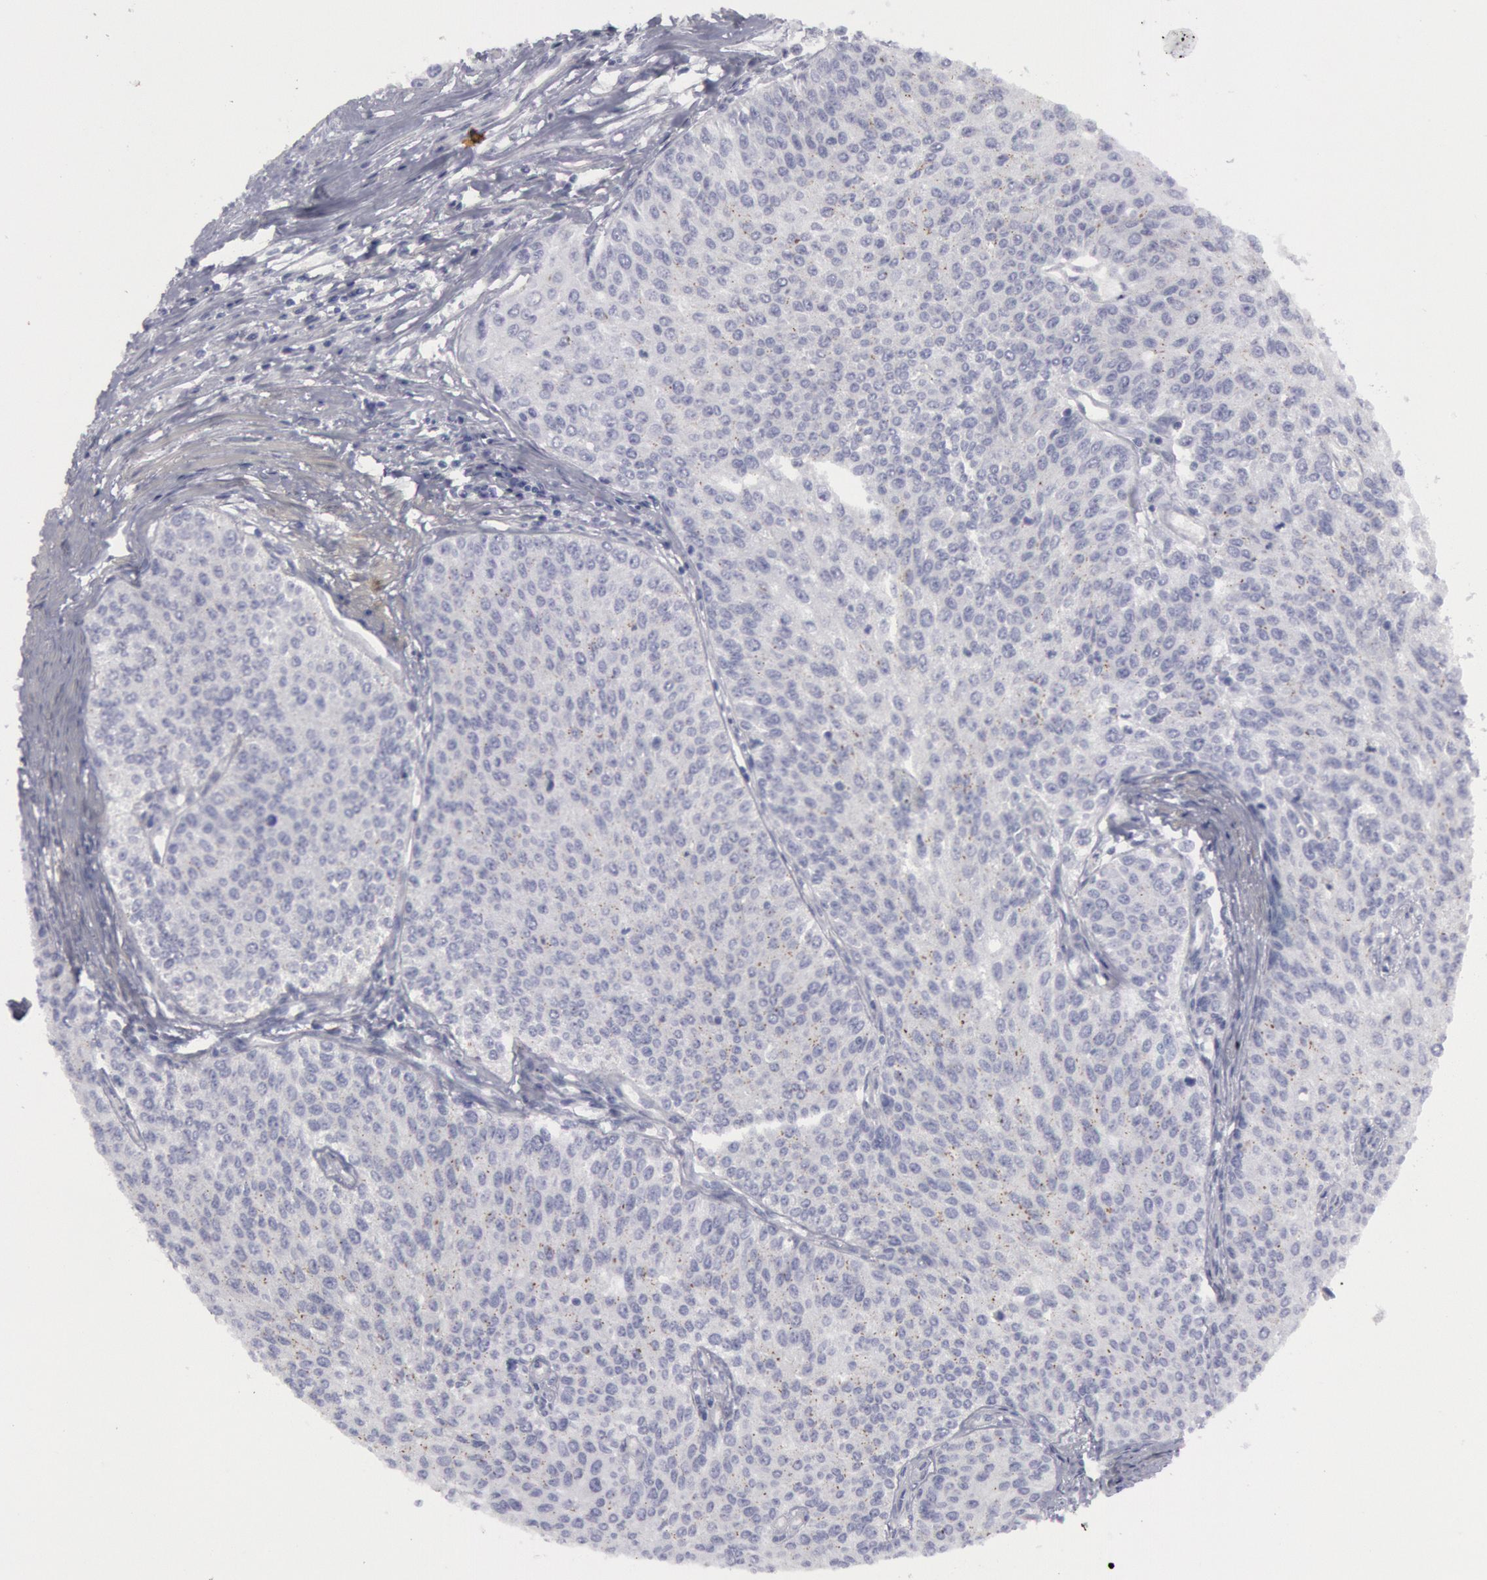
{"staining": {"intensity": "negative", "quantity": "none", "location": "none"}, "tissue": "urothelial cancer", "cell_type": "Tumor cells", "image_type": "cancer", "snomed": [{"axis": "morphology", "description": "Urothelial carcinoma, Low grade"}, {"axis": "topography", "description": "Urinary bladder"}], "caption": "A histopathology image of low-grade urothelial carcinoma stained for a protein displays no brown staining in tumor cells.", "gene": "FHL1", "patient": {"sex": "female", "age": 73}}